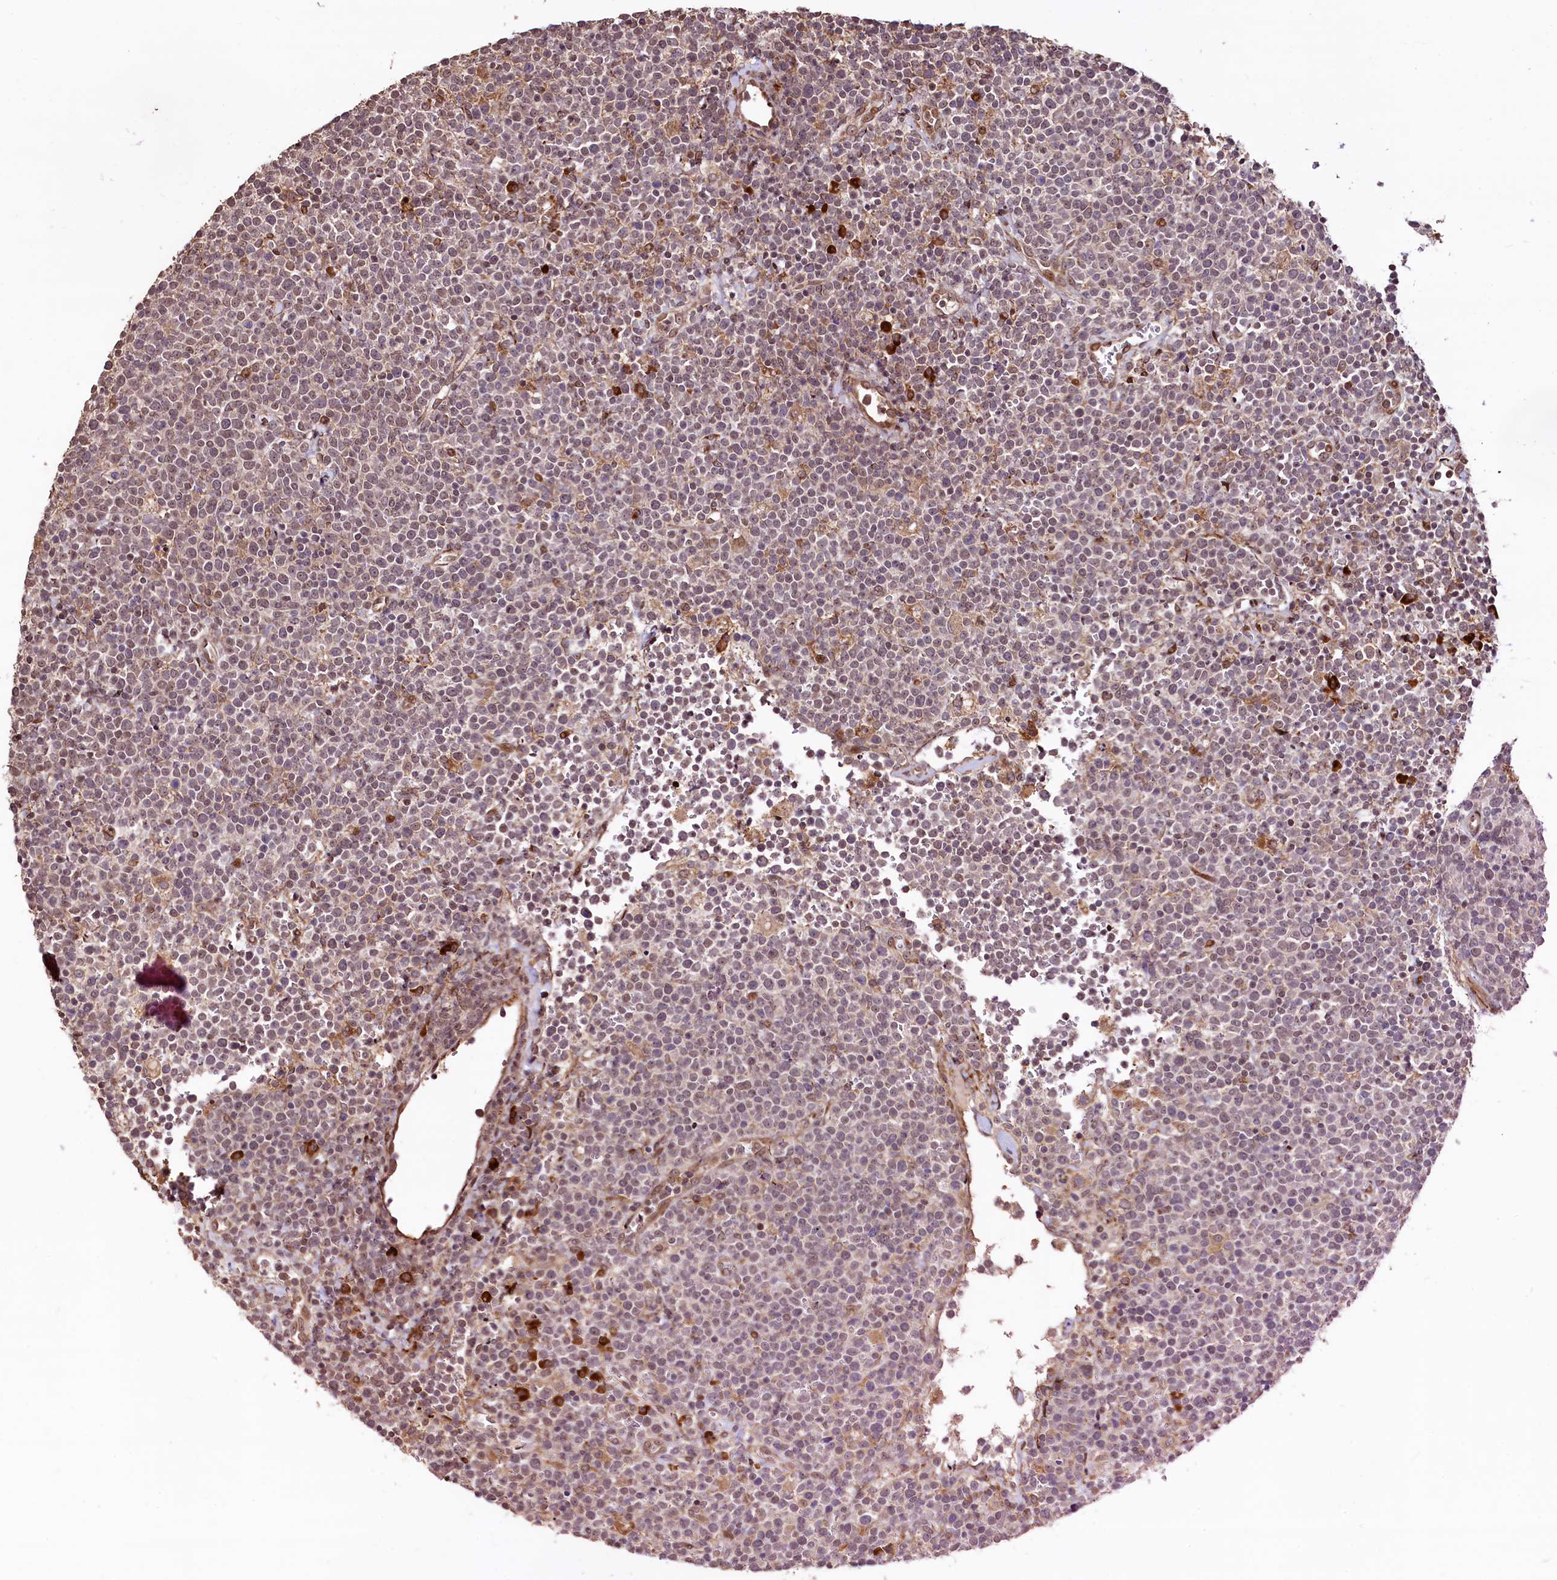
{"staining": {"intensity": "moderate", "quantity": "<25%", "location": "cytoplasmic/membranous"}, "tissue": "lymphoma", "cell_type": "Tumor cells", "image_type": "cancer", "snomed": [{"axis": "morphology", "description": "Malignant lymphoma, non-Hodgkin's type, High grade"}, {"axis": "topography", "description": "Lymph node"}], "caption": "Human malignant lymphoma, non-Hodgkin's type (high-grade) stained with a protein marker reveals moderate staining in tumor cells.", "gene": "C5orf15", "patient": {"sex": "male", "age": 61}}